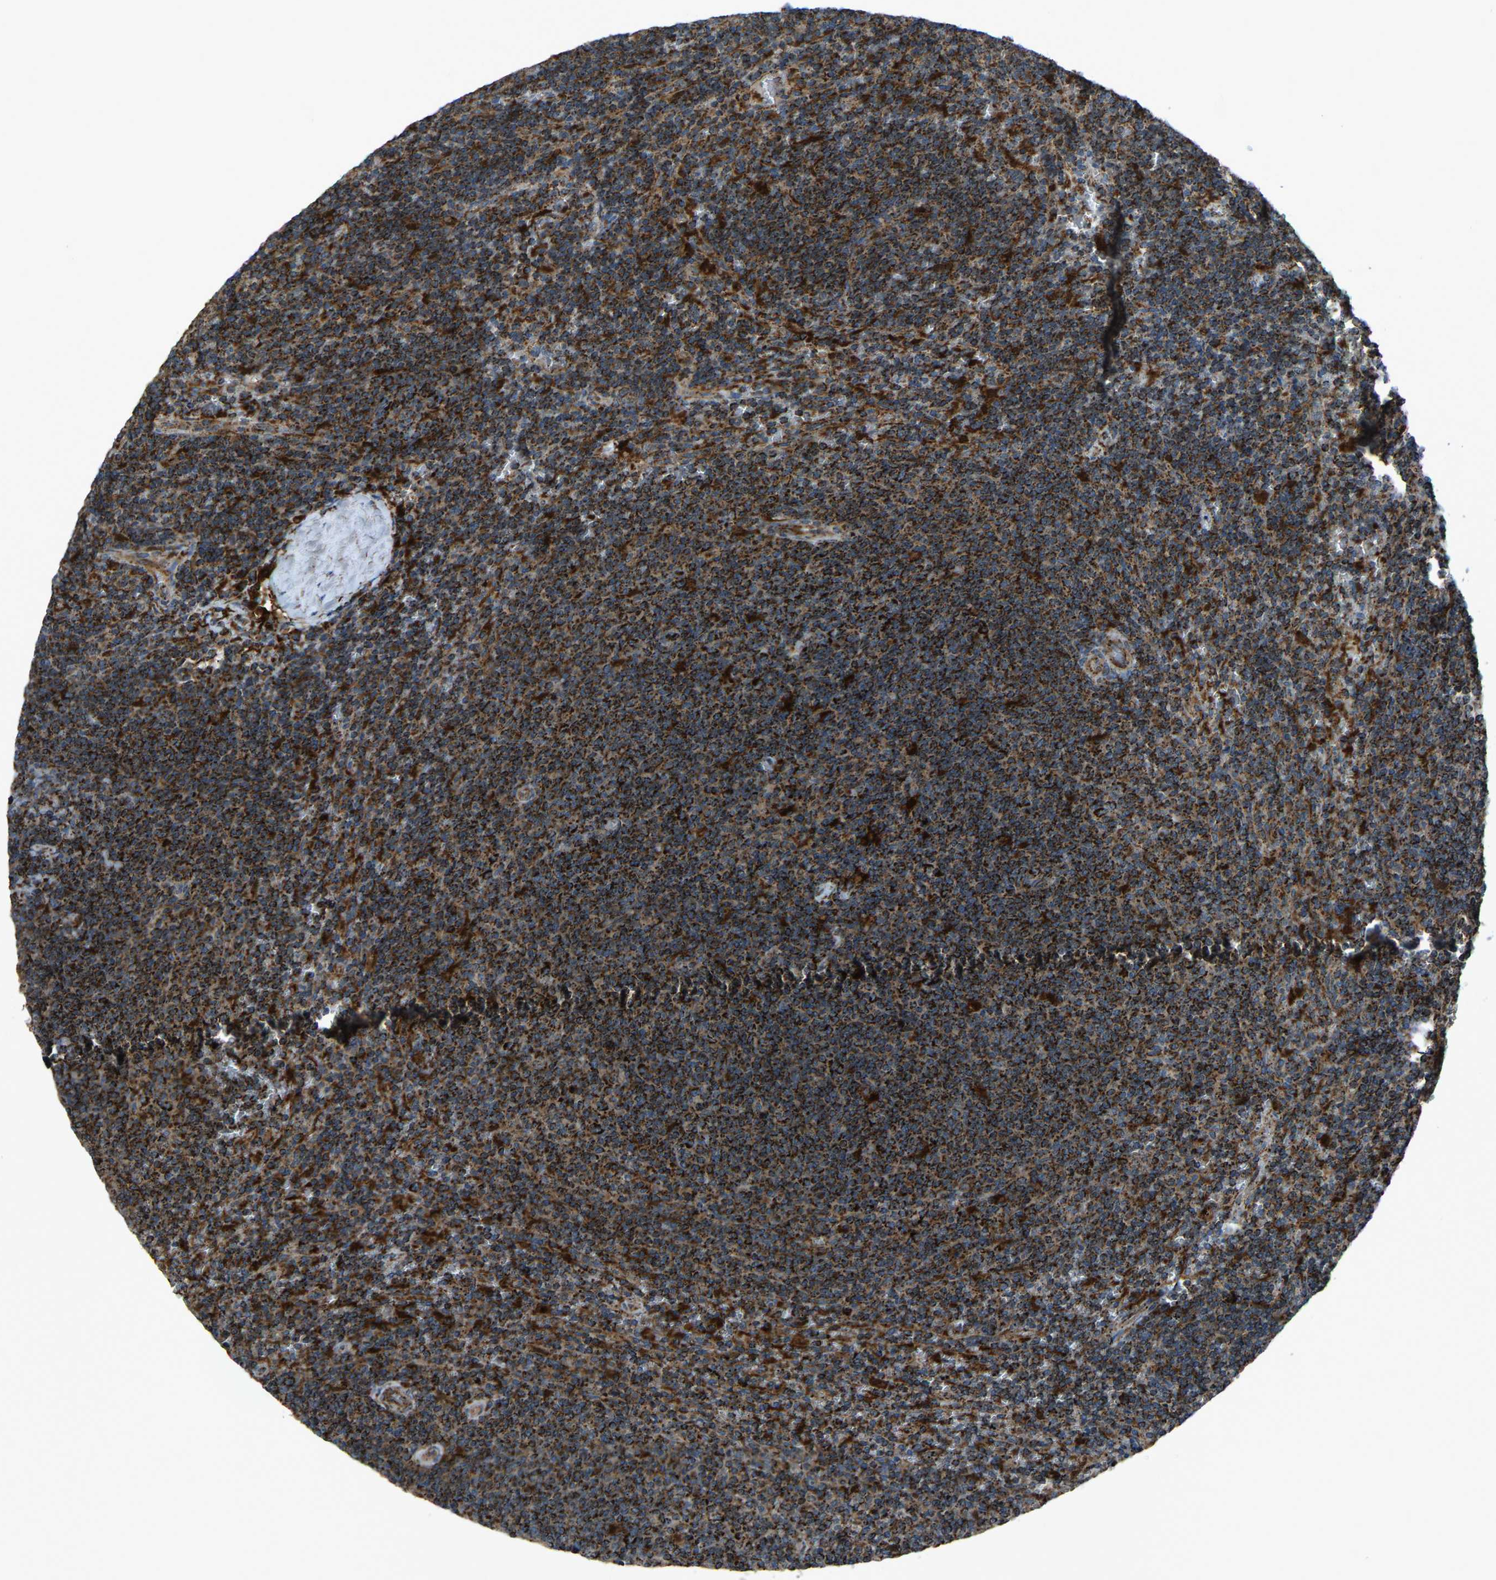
{"staining": {"intensity": "strong", "quantity": ">75%", "location": "cytoplasmic/membranous"}, "tissue": "lymphoma", "cell_type": "Tumor cells", "image_type": "cancer", "snomed": [{"axis": "morphology", "description": "Malignant lymphoma, non-Hodgkin's type, Low grade"}, {"axis": "topography", "description": "Spleen"}], "caption": "Immunohistochemical staining of human lymphoma displays high levels of strong cytoplasmic/membranous positivity in about >75% of tumor cells.", "gene": "AKR1A1", "patient": {"sex": "female", "age": 50}}